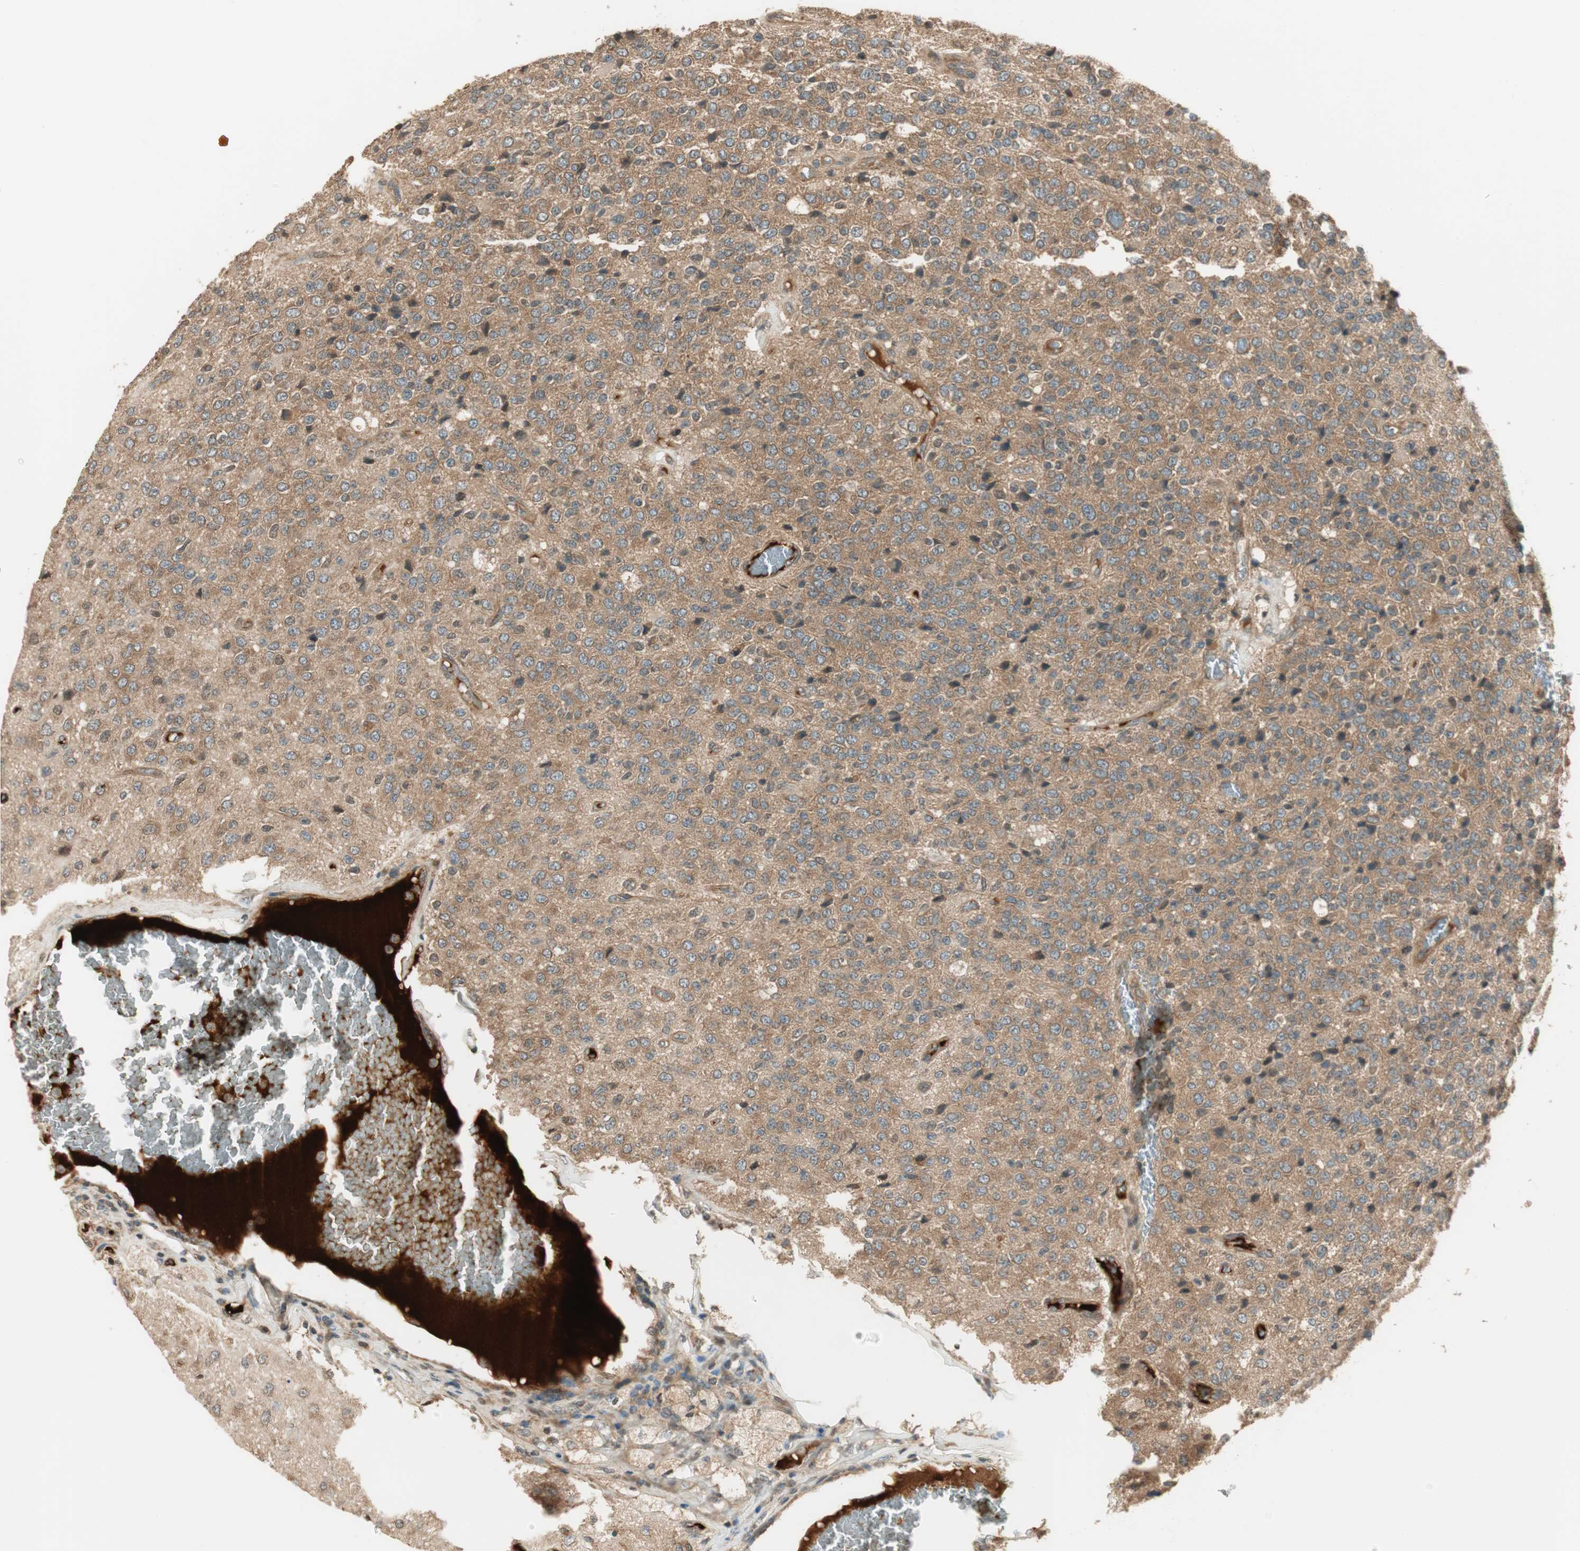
{"staining": {"intensity": "moderate", "quantity": "<25%", "location": "cytoplasmic/membranous"}, "tissue": "glioma", "cell_type": "Tumor cells", "image_type": "cancer", "snomed": [{"axis": "morphology", "description": "Glioma, malignant, High grade"}, {"axis": "topography", "description": "pancreas cauda"}], "caption": "Human high-grade glioma (malignant) stained with a brown dye reveals moderate cytoplasmic/membranous positive expression in about <25% of tumor cells.", "gene": "PFDN5", "patient": {"sex": "male", "age": 60}}